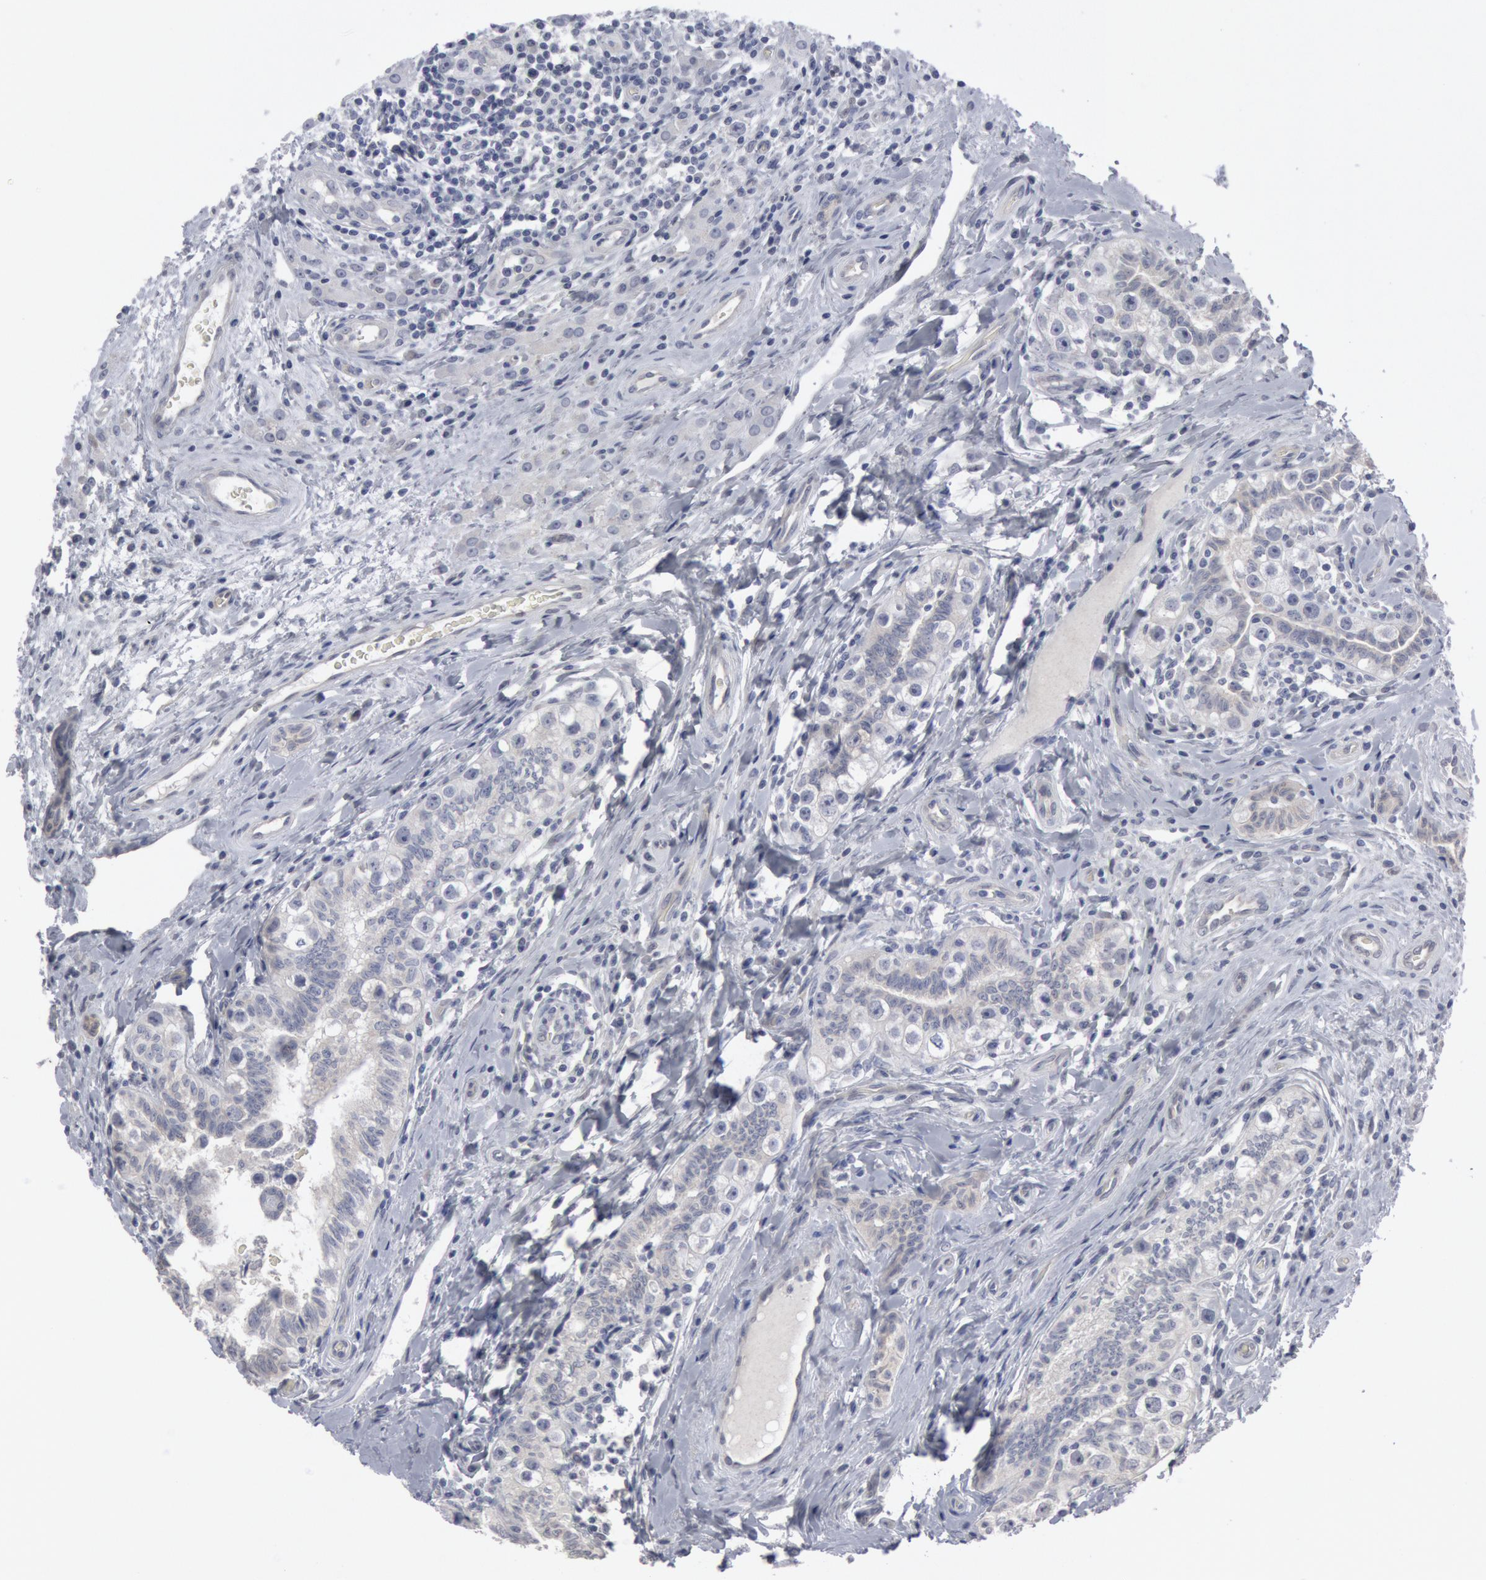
{"staining": {"intensity": "negative", "quantity": "none", "location": "none"}, "tissue": "testis cancer", "cell_type": "Tumor cells", "image_type": "cancer", "snomed": [{"axis": "morphology", "description": "Seminoma, NOS"}, {"axis": "topography", "description": "Testis"}], "caption": "The micrograph reveals no significant expression in tumor cells of testis cancer (seminoma).", "gene": "DMC1", "patient": {"sex": "male", "age": 32}}